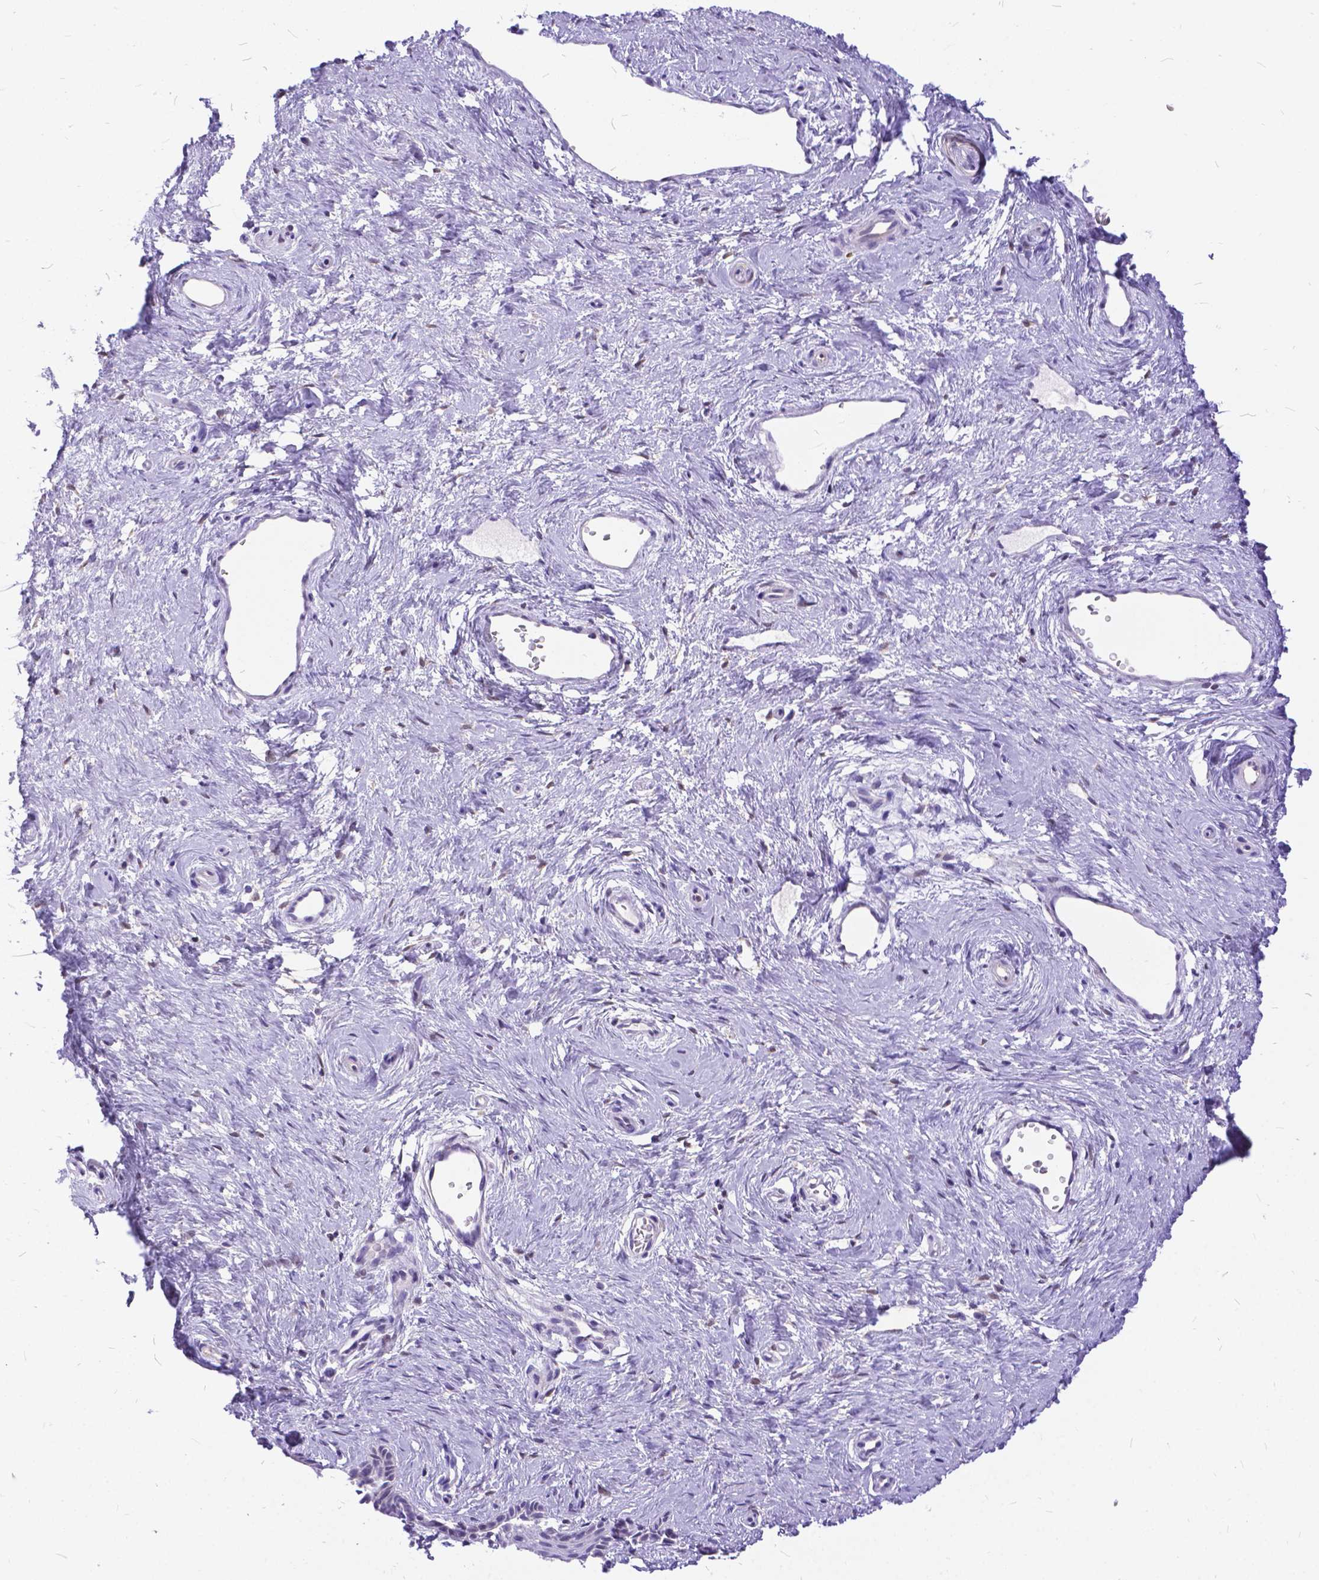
{"staining": {"intensity": "weak", "quantity": "<25%", "location": "nuclear"}, "tissue": "vagina", "cell_type": "Squamous epithelial cells", "image_type": "normal", "snomed": [{"axis": "morphology", "description": "Normal tissue, NOS"}, {"axis": "topography", "description": "Vagina"}], "caption": "This image is of benign vagina stained with immunohistochemistry (IHC) to label a protein in brown with the nuclei are counter-stained blue. There is no expression in squamous epithelial cells.", "gene": "TMEM169", "patient": {"sex": "female", "age": 45}}